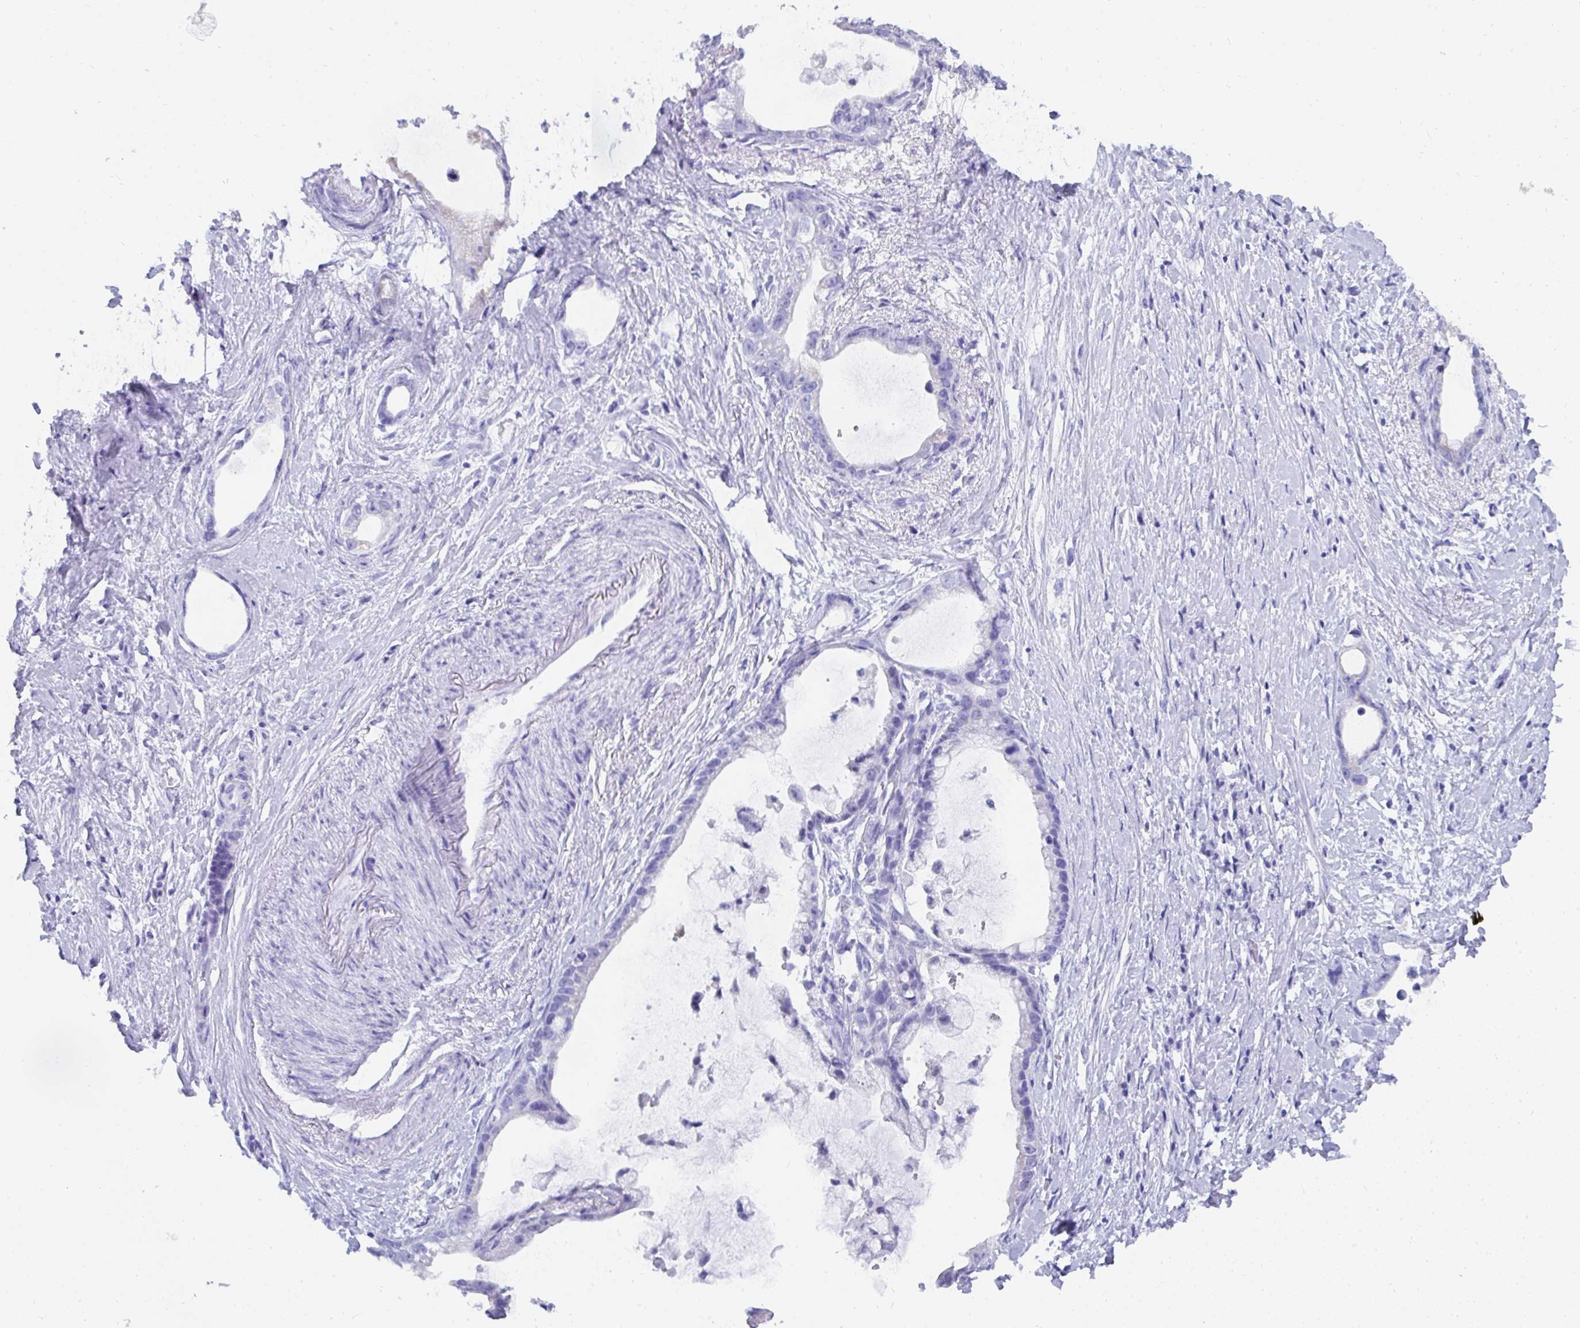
{"staining": {"intensity": "negative", "quantity": "none", "location": "none"}, "tissue": "stomach cancer", "cell_type": "Tumor cells", "image_type": "cancer", "snomed": [{"axis": "morphology", "description": "Adenocarcinoma, NOS"}, {"axis": "topography", "description": "Stomach"}], "caption": "Human adenocarcinoma (stomach) stained for a protein using immunohistochemistry (IHC) shows no staining in tumor cells.", "gene": "PC", "patient": {"sex": "male", "age": 55}}